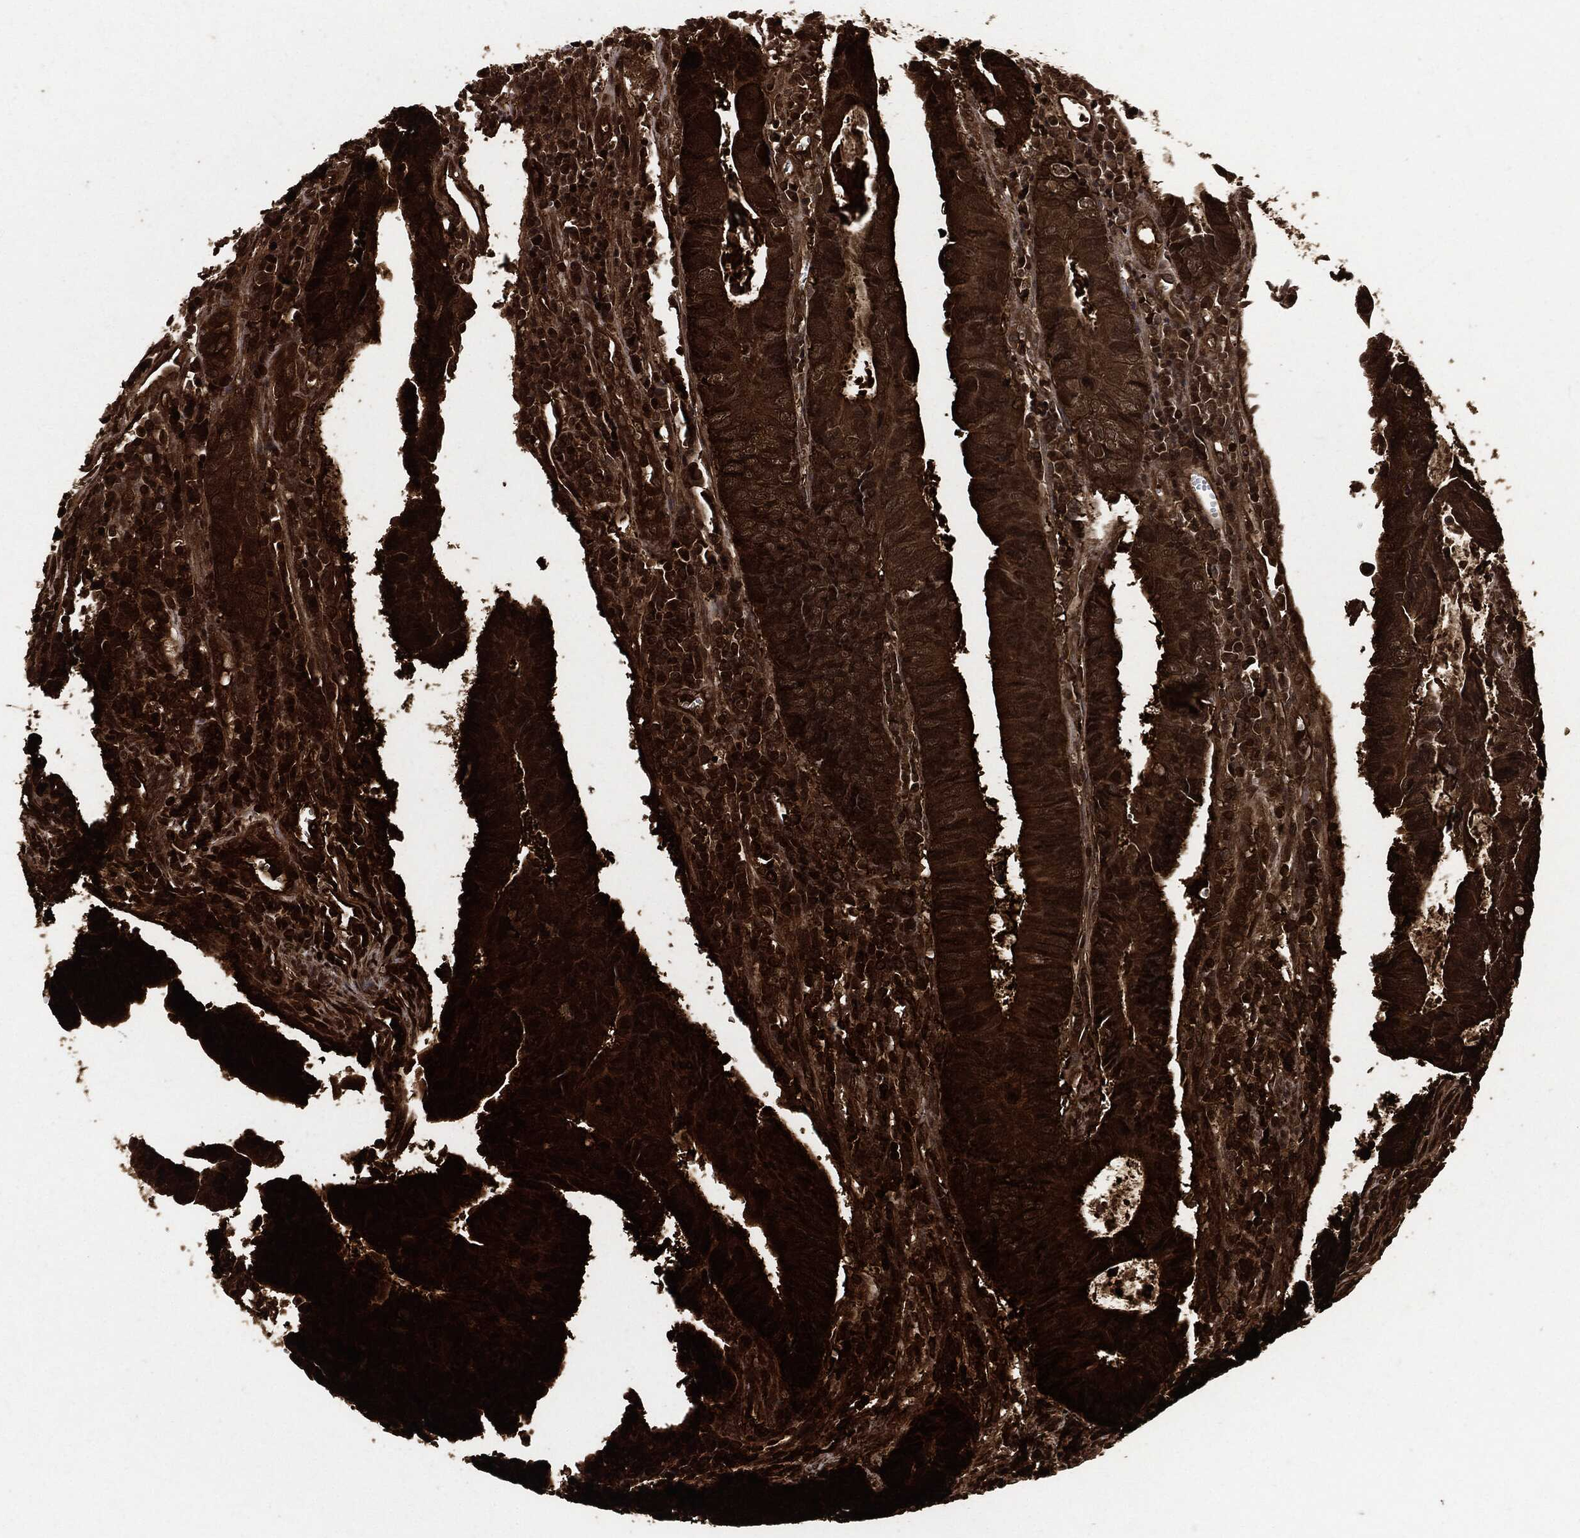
{"staining": {"intensity": "strong", "quantity": ">75%", "location": "cytoplasmic/membranous"}, "tissue": "colorectal cancer", "cell_type": "Tumor cells", "image_type": "cancer", "snomed": [{"axis": "morphology", "description": "Adenocarcinoma, NOS"}, {"axis": "topography", "description": "Colon"}], "caption": "Colorectal cancer stained for a protein displays strong cytoplasmic/membranous positivity in tumor cells.", "gene": "YWHAB", "patient": {"sex": "female", "age": 87}}